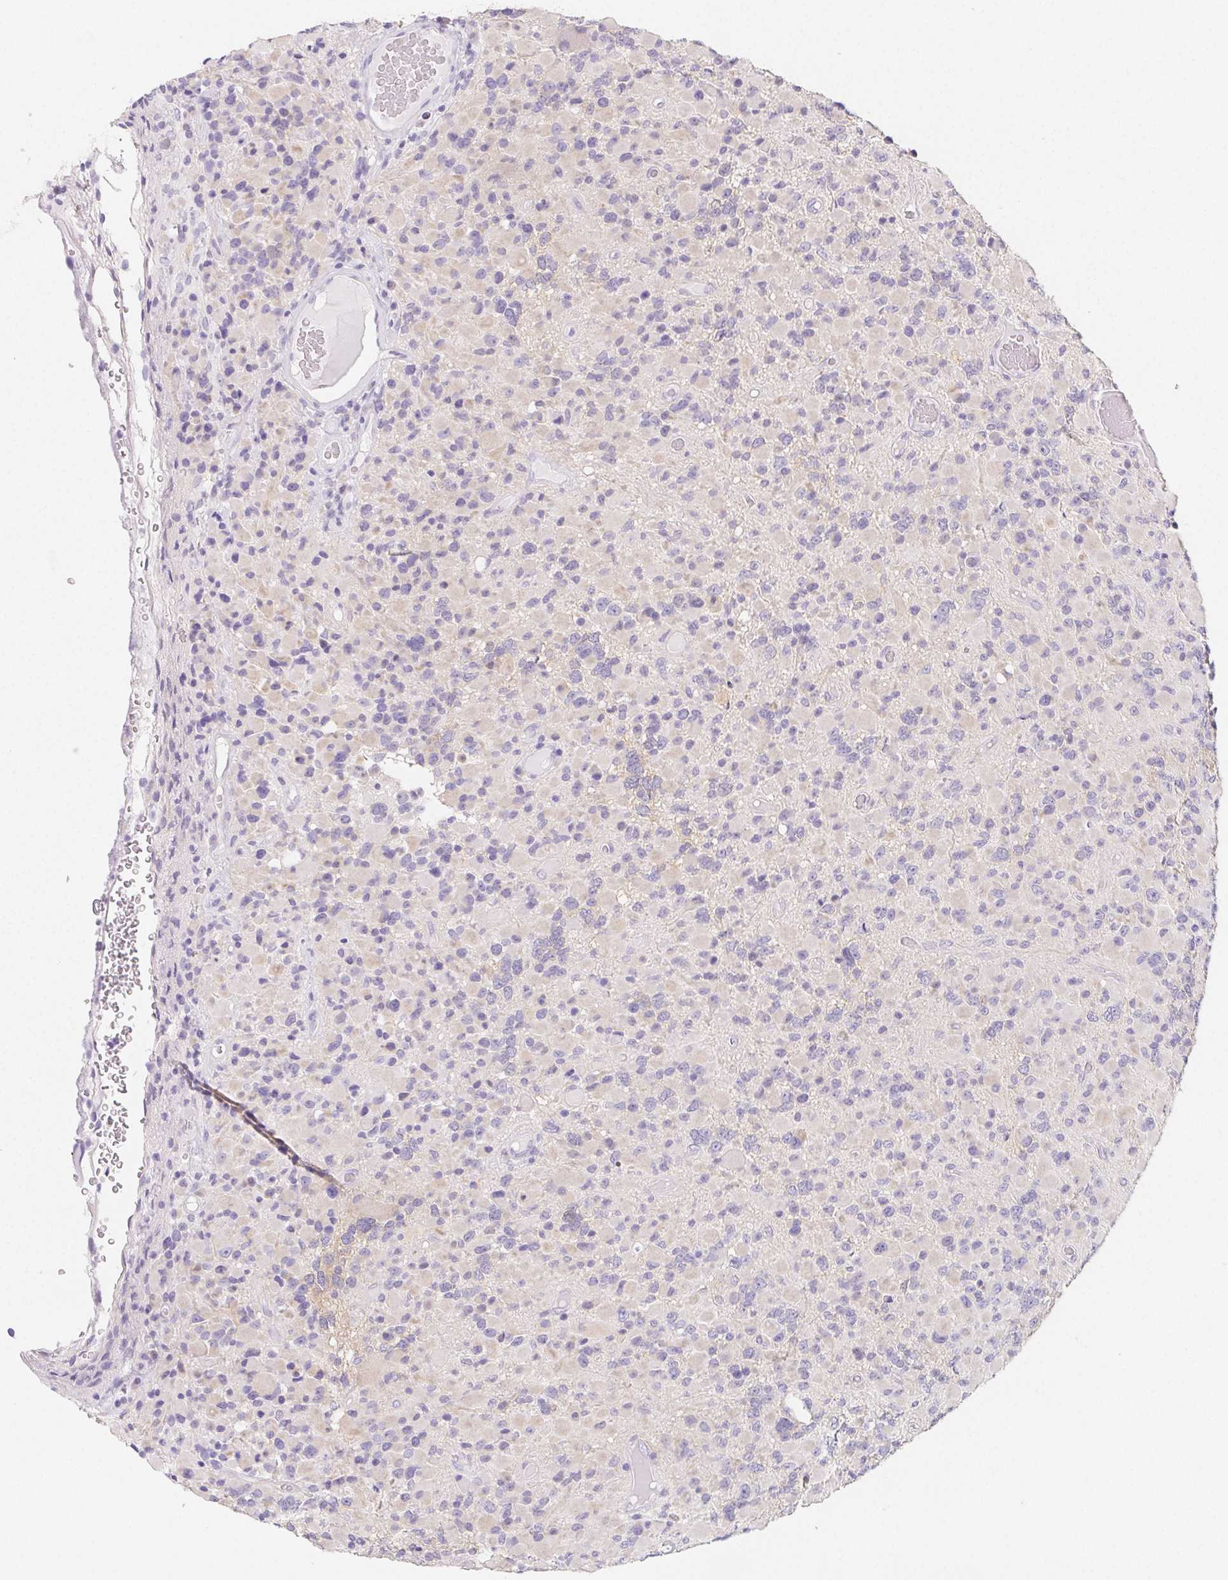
{"staining": {"intensity": "negative", "quantity": "none", "location": "none"}, "tissue": "glioma", "cell_type": "Tumor cells", "image_type": "cancer", "snomed": [{"axis": "morphology", "description": "Glioma, malignant, High grade"}, {"axis": "topography", "description": "Brain"}], "caption": "Human glioma stained for a protein using immunohistochemistry displays no positivity in tumor cells.", "gene": "ZBBX", "patient": {"sex": "female", "age": 40}}